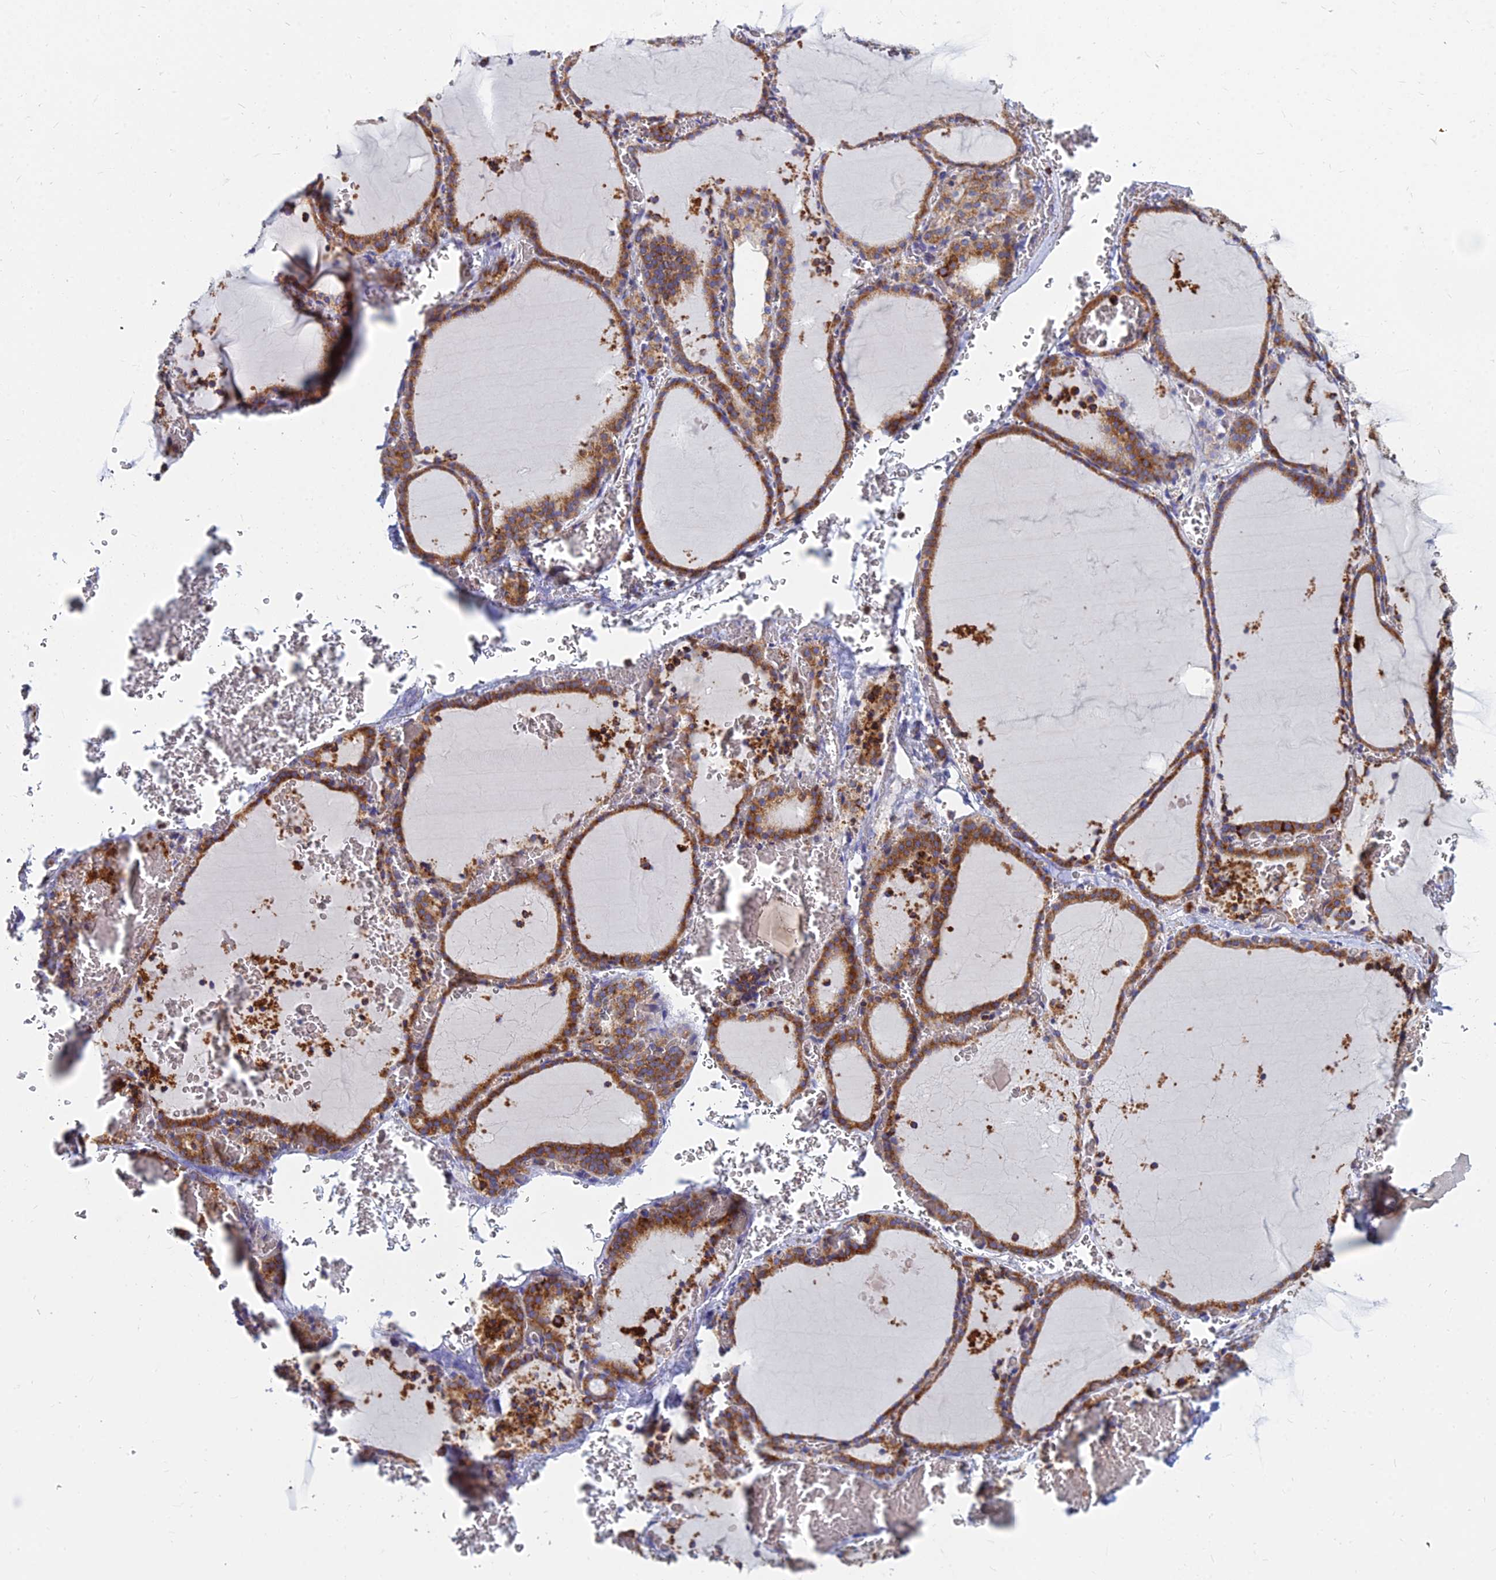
{"staining": {"intensity": "moderate", "quantity": ">75%", "location": "cytoplasmic/membranous"}, "tissue": "thyroid gland", "cell_type": "Glandular cells", "image_type": "normal", "snomed": [{"axis": "morphology", "description": "Normal tissue, NOS"}, {"axis": "topography", "description": "Thyroid gland"}], "caption": "DAB immunohistochemical staining of benign thyroid gland exhibits moderate cytoplasmic/membranous protein positivity in about >75% of glandular cells.", "gene": "CCT6A", "patient": {"sex": "female", "age": 39}}